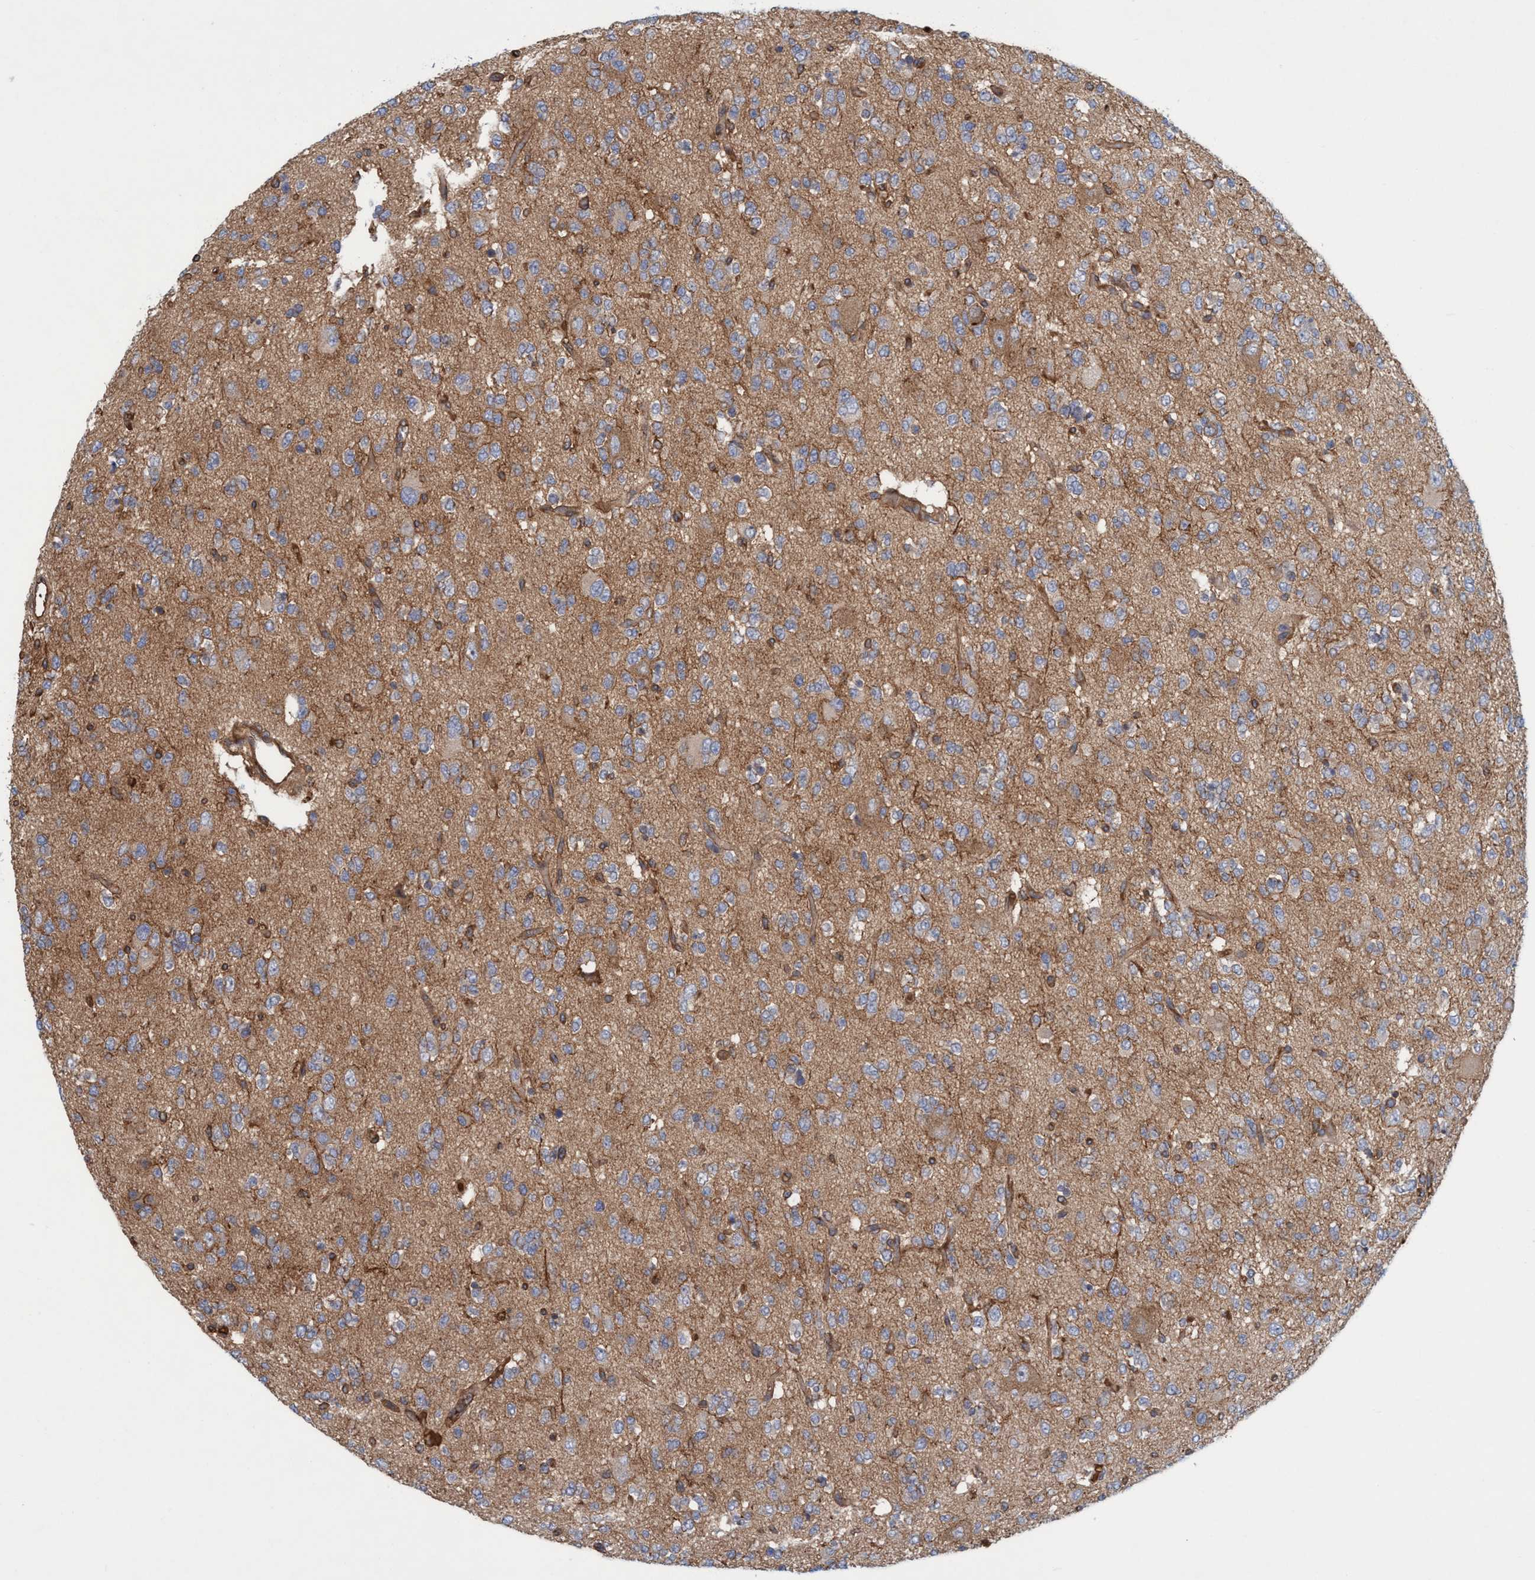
{"staining": {"intensity": "negative", "quantity": "none", "location": "none"}, "tissue": "glioma", "cell_type": "Tumor cells", "image_type": "cancer", "snomed": [{"axis": "morphology", "description": "Glioma, malignant, Low grade"}, {"axis": "topography", "description": "Brain"}], "caption": "IHC micrograph of human malignant glioma (low-grade) stained for a protein (brown), which reveals no positivity in tumor cells. The staining is performed using DAB brown chromogen with nuclei counter-stained in using hematoxylin.", "gene": "SPECC1", "patient": {"sex": "male", "age": 38}}